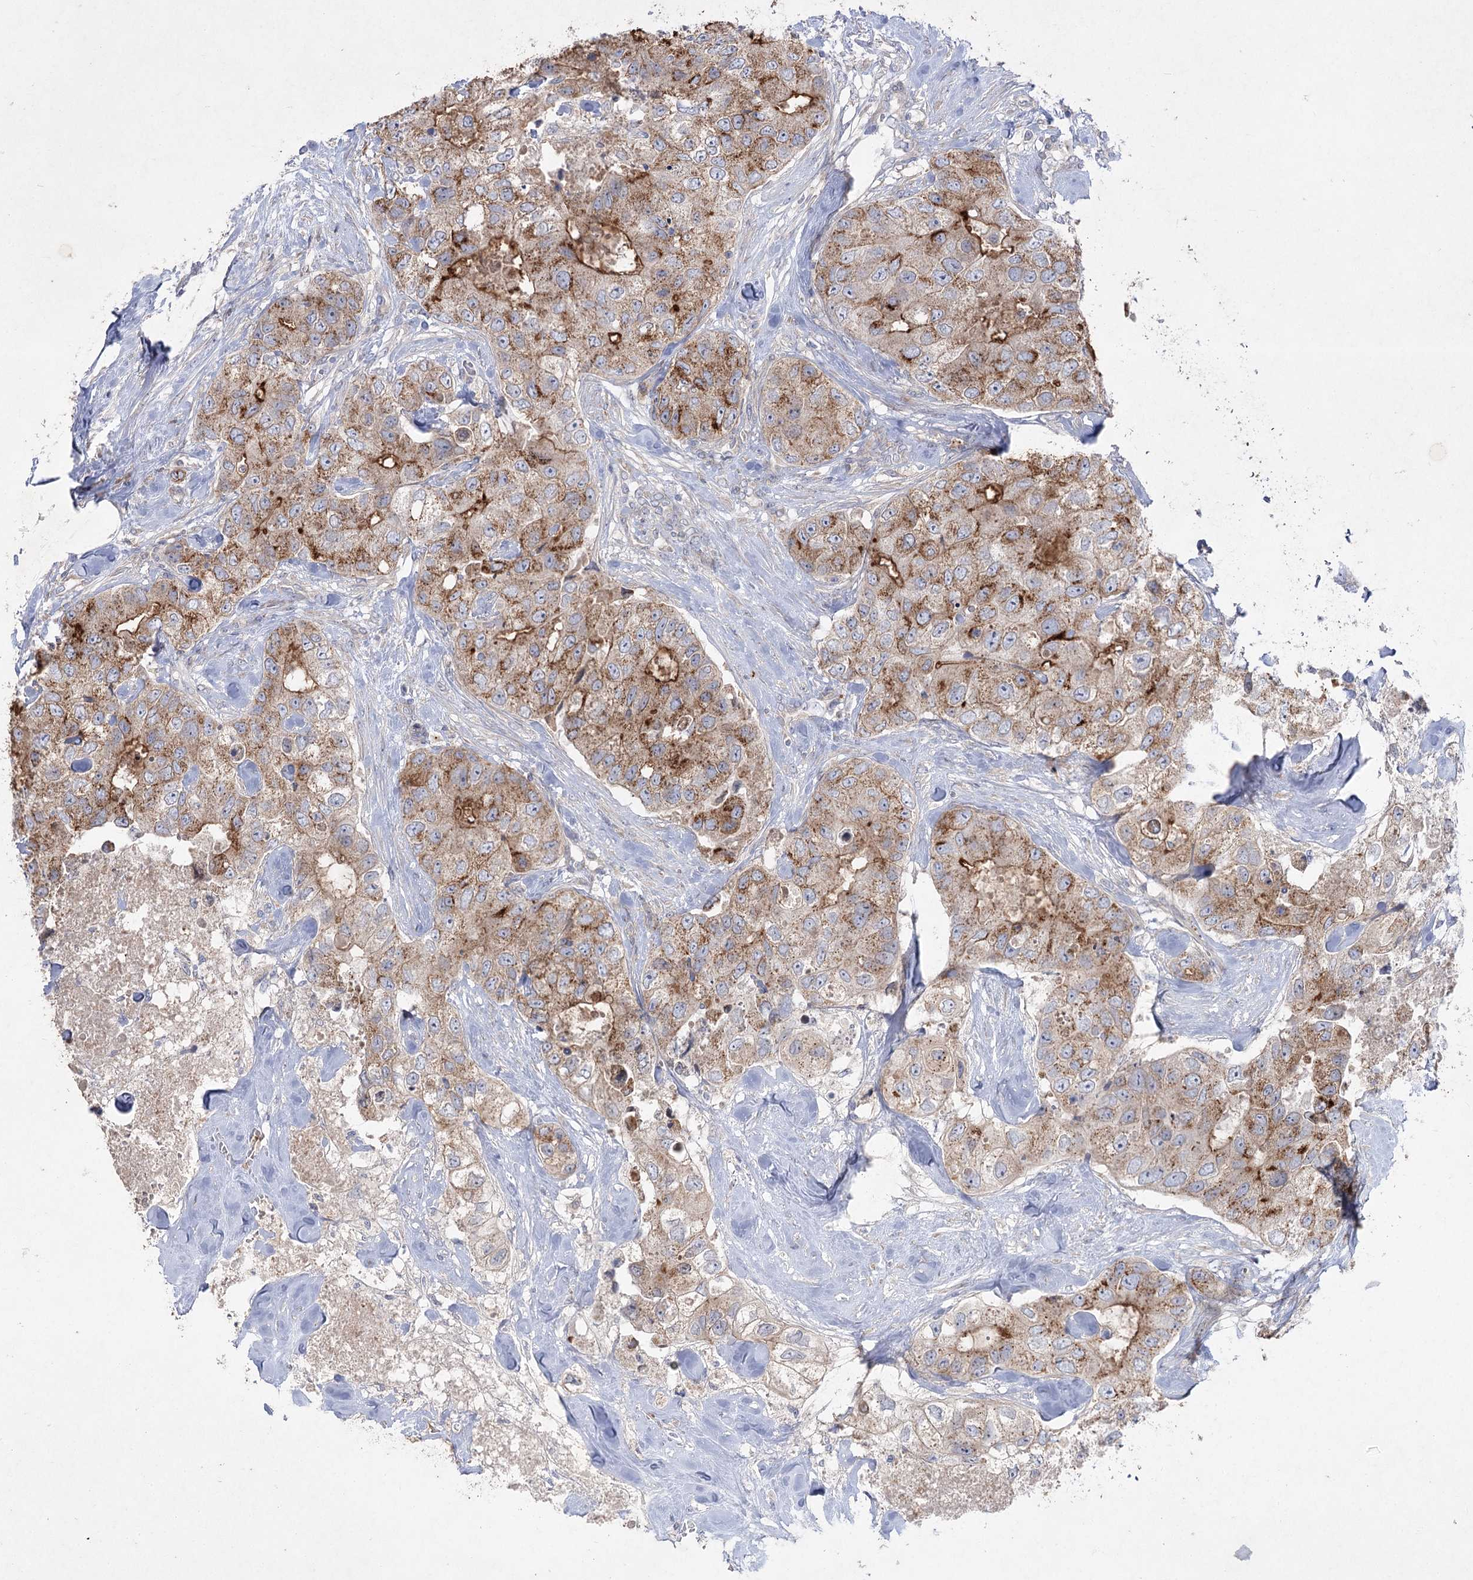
{"staining": {"intensity": "moderate", "quantity": ">75%", "location": "cytoplasmic/membranous"}, "tissue": "breast cancer", "cell_type": "Tumor cells", "image_type": "cancer", "snomed": [{"axis": "morphology", "description": "Duct carcinoma"}, {"axis": "topography", "description": "Breast"}], "caption": "Immunohistochemical staining of human infiltrating ductal carcinoma (breast) shows moderate cytoplasmic/membranous protein positivity in about >75% of tumor cells.", "gene": "SH3BP5L", "patient": {"sex": "female", "age": 62}}